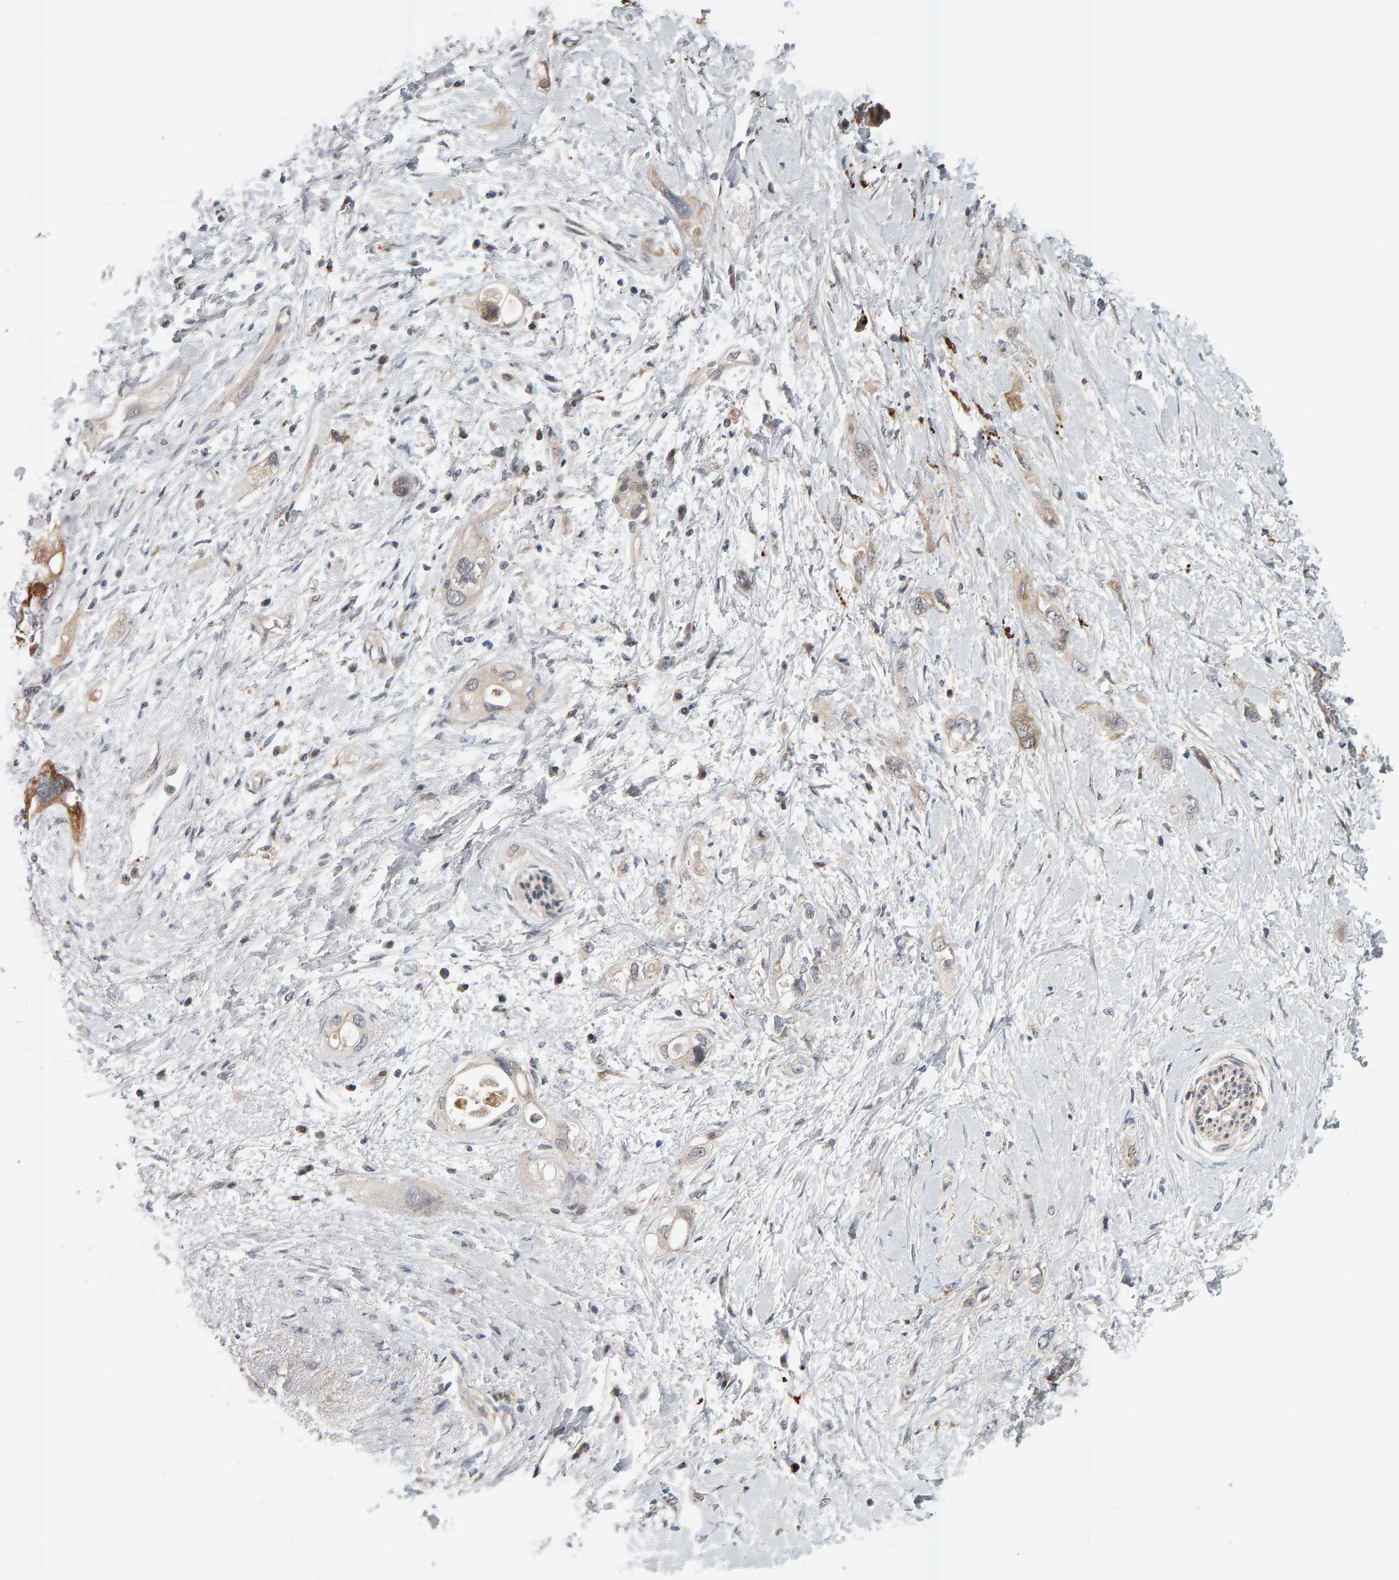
{"staining": {"intensity": "weak", "quantity": "<25%", "location": "cytoplasmic/membranous"}, "tissue": "pancreatic cancer", "cell_type": "Tumor cells", "image_type": "cancer", "snomed": [{"axis": "morphology", "description": "Adenocarcinoma, NOS"}, {"axis": "topography", "description": "Pancreas"}], "caption": "A histopathology image of human adenocarcinoma (pancreatic) is negative for staining in tumor cells. (Stains: DAB (3,3'-diaminobenzidine) immunohistochemistry (IHC) with hematoxylin counter stain, Microscopy: brightfield microscopy at high magnification).", "gene": "ZNF160", "patient": {"sex": "female", "age": 56}}